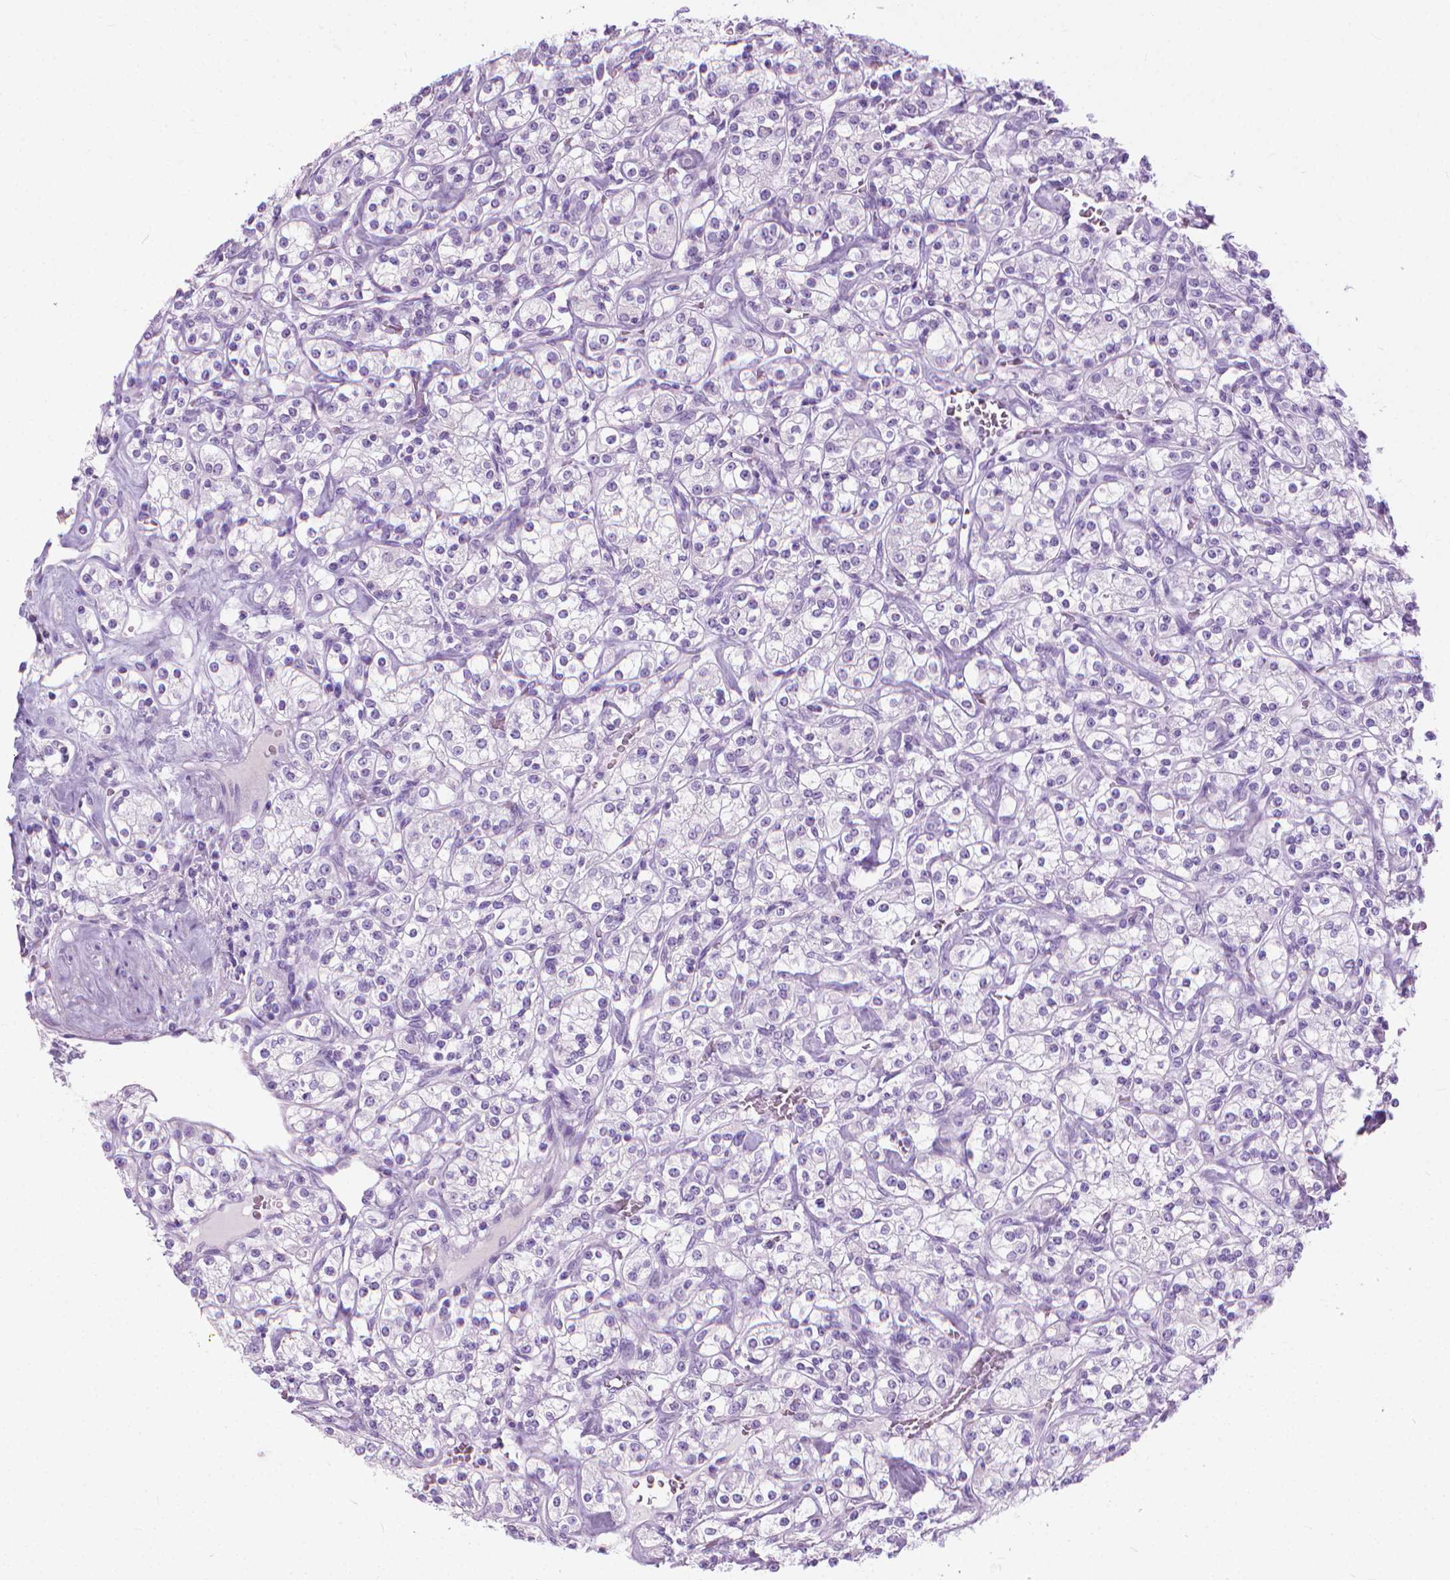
{"staining": {"intensity": "negative", "quantity": "none", "location": "none"}, "tissue": "renal cancer", "cell_type": "Tumor cells", "image_type": "cancer", "snomed": [{"axis": "morphology", "description": "Adenocarcinoma, NOS"}, {"axis": "topography", "description": "Kidney"}], "caption": "Immunohistochemistry (IHC) of renal cancer shows no expression in tumor cells.", "gene": "HTR2B", "patient": {"sex": "male", "age": 77}}